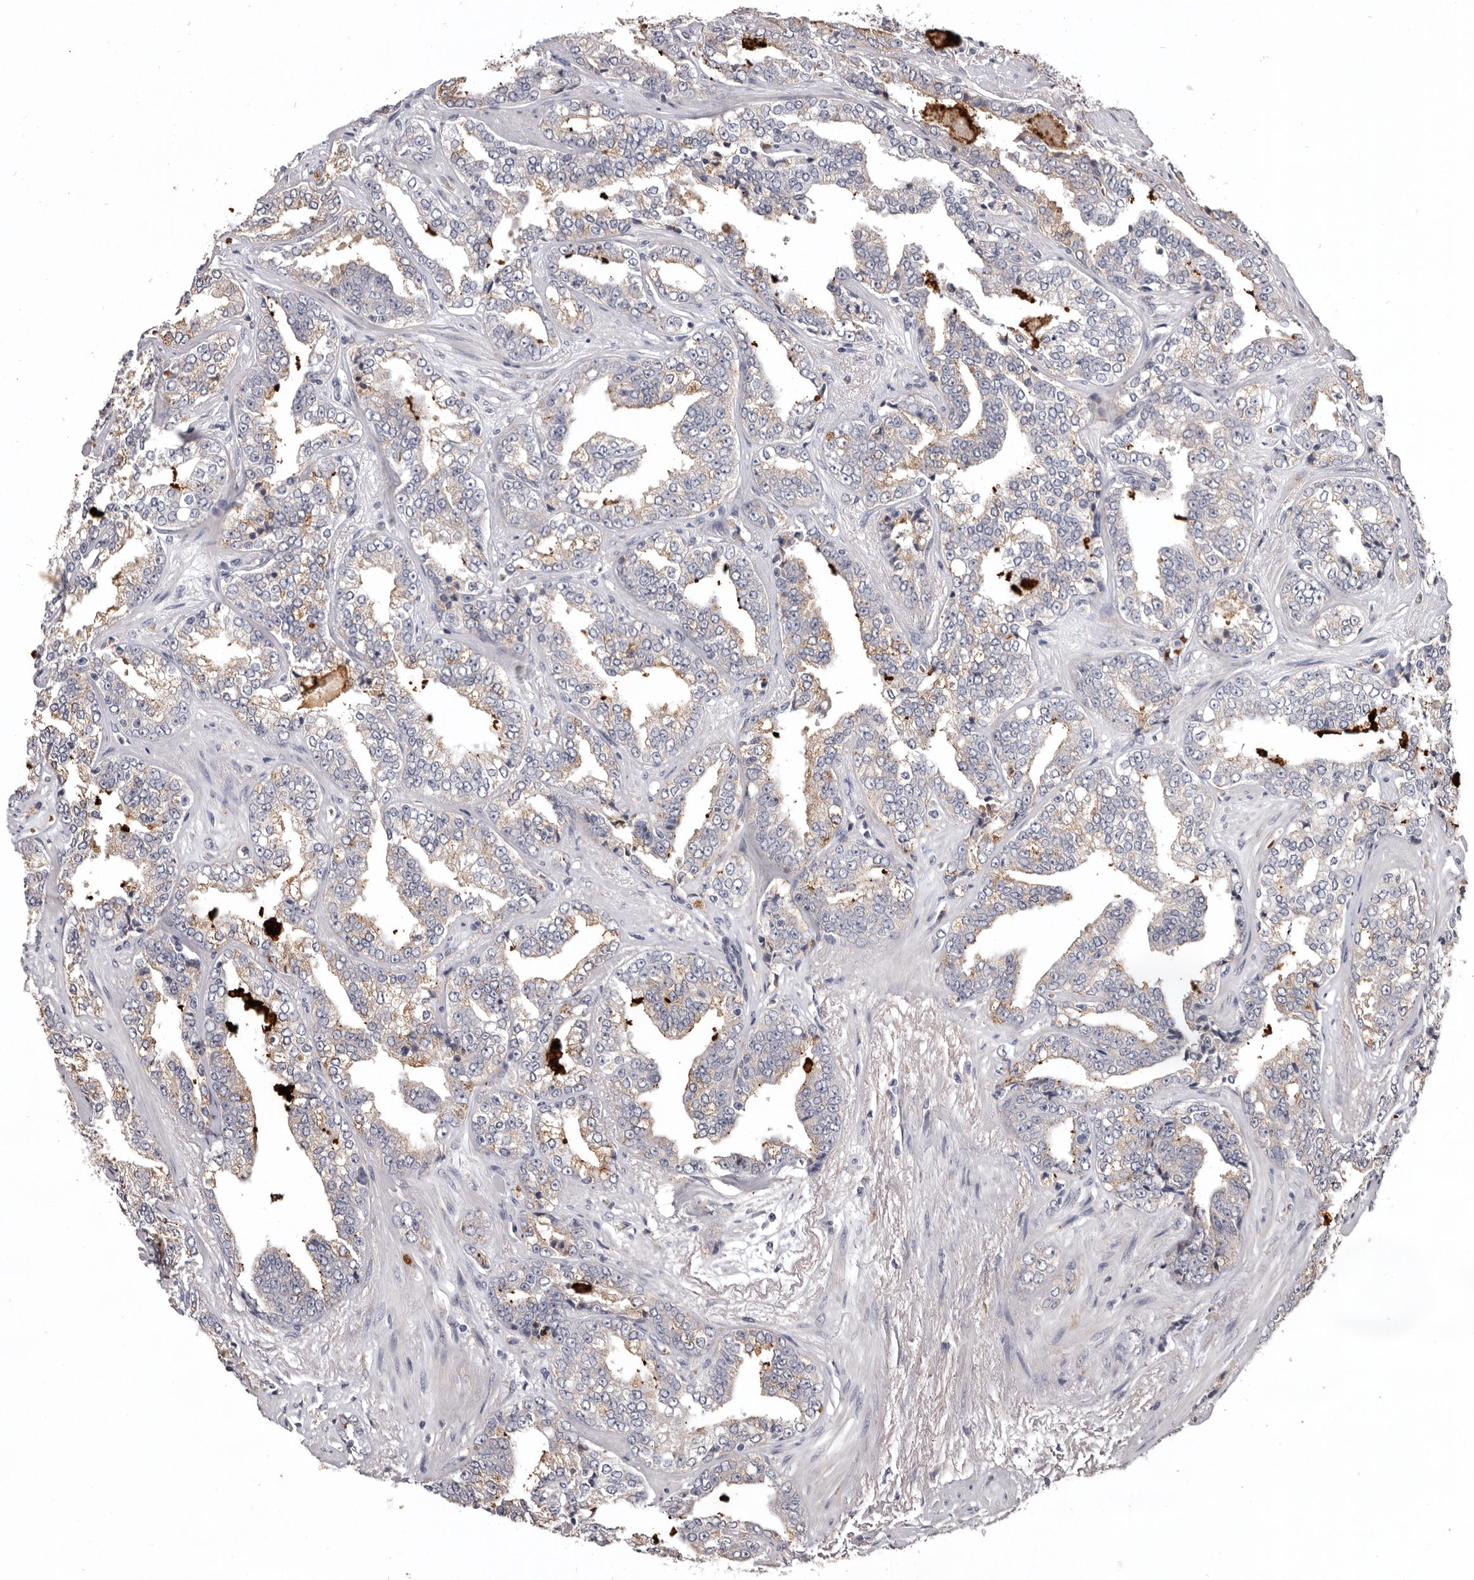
{"staining": {"intensity": "weak", "quantity": "<25%", "location": "cytoplasmic/membranous"}, "tissue": "prostate cancer", "cell_type": "Tumor cells", "image_type": "cancer", "snomed": [{"axis": "morphology", "description": "Adenocarcinoma, High grade"}, {"axis": "topography", "description": "Prostate"}], "caption": "This is an IHC image of prostate cancer. There is no expression in tumor cells.", "gene": "NENF", "patient": {"sex": "male", "age": 71}}